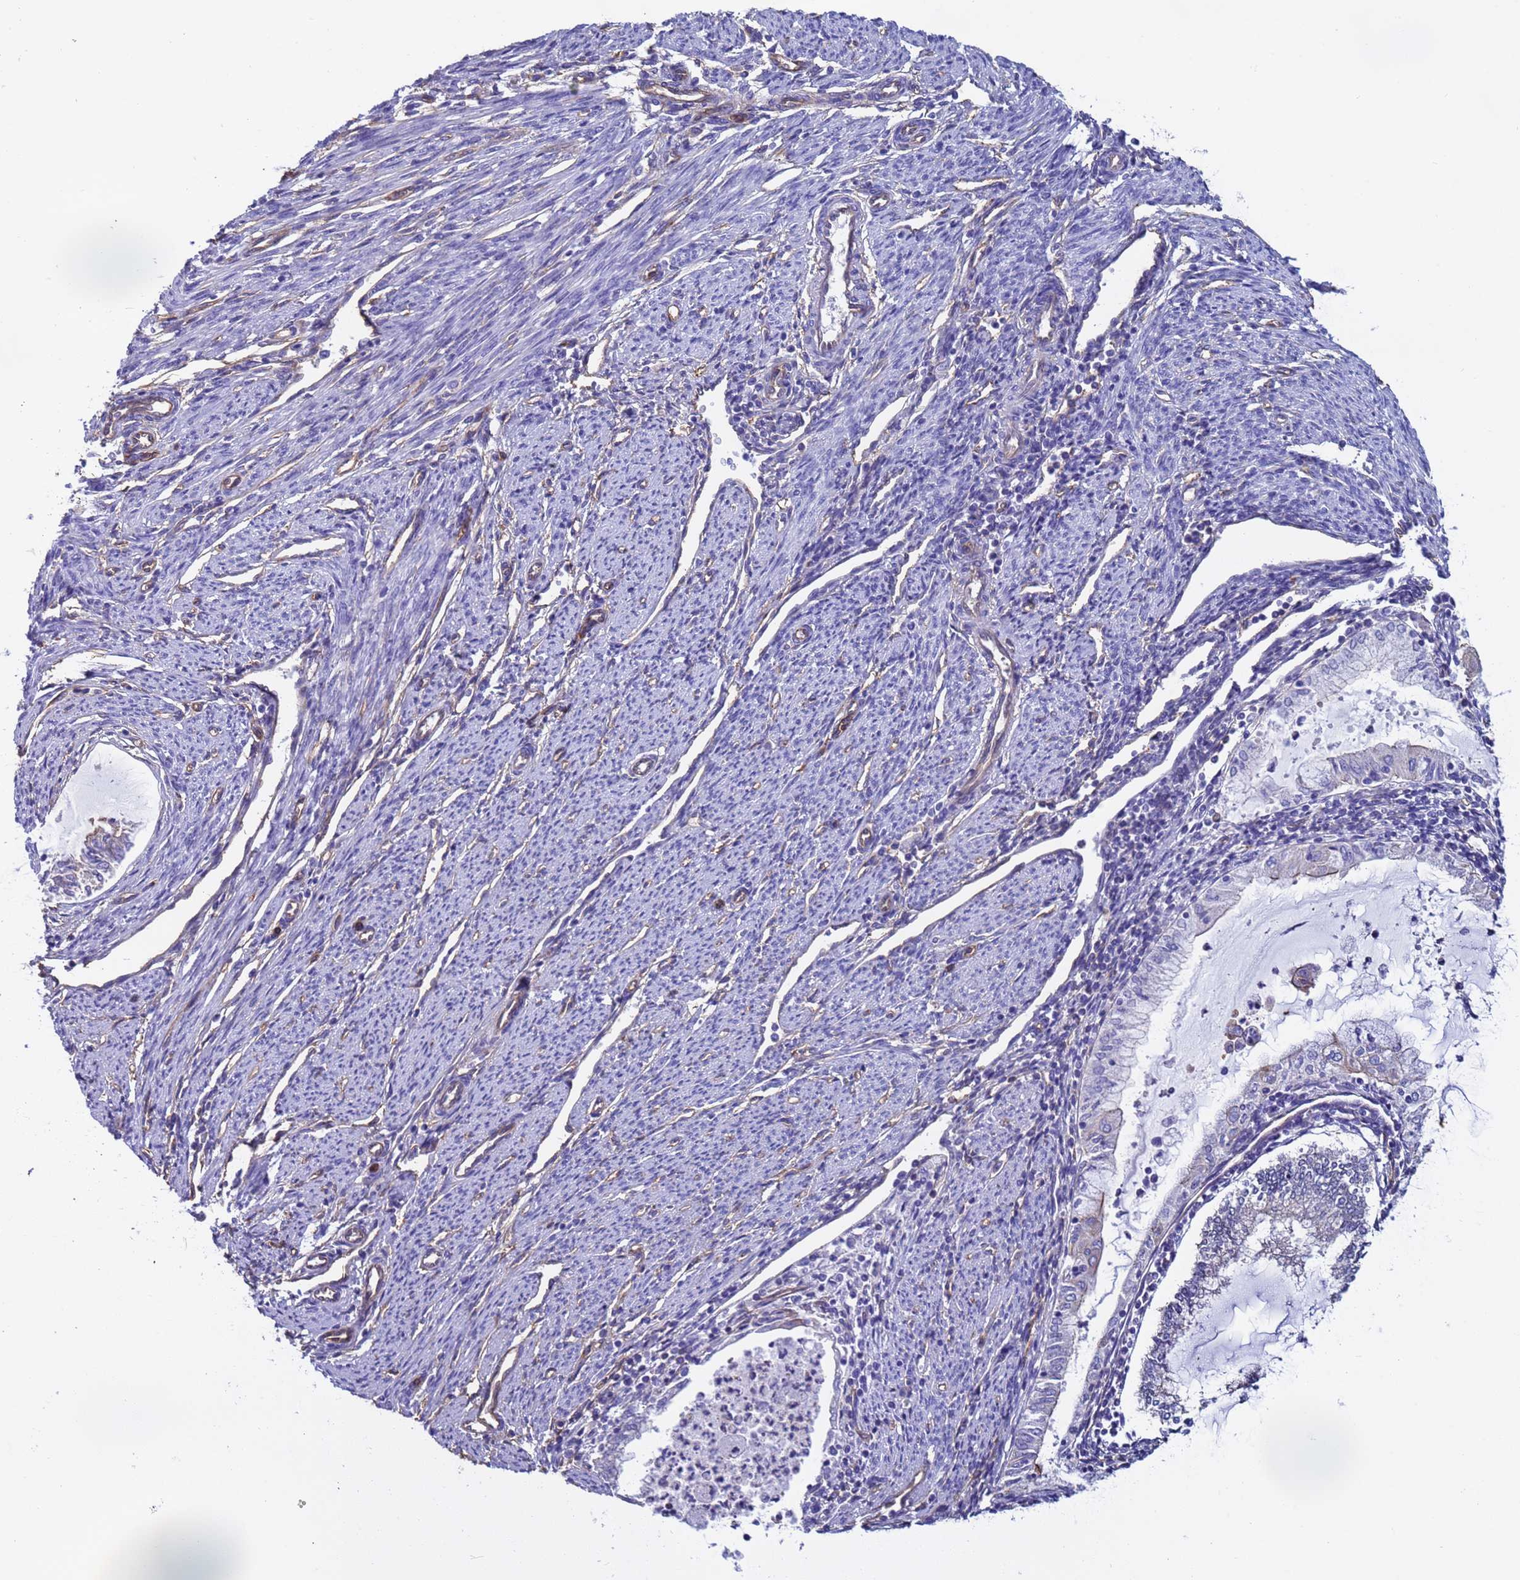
{"staining": {"intensity": "moderate", "quantity": "<25%", "location": "cytoplasmic/membranous"}, "tissue": "endometrial cancer", "cell_type": "Tumor cells", "image_type": "cancer", "snomed": [{"axis": "morphology", "description": "Adenocarcinoma, NOS"}, {"axis": "topography", "description": "Endometrium"}], "caption": "Protein analysis of adenocarcinoma (endometrial) tissue displays moderate cytoplasmic/membranous expression in about <25% of tumor cells. (IHC, brightfield microscopy, high magnification).", "gene": "ZNF248", "patient": {"sex": "female", "age": 79}}